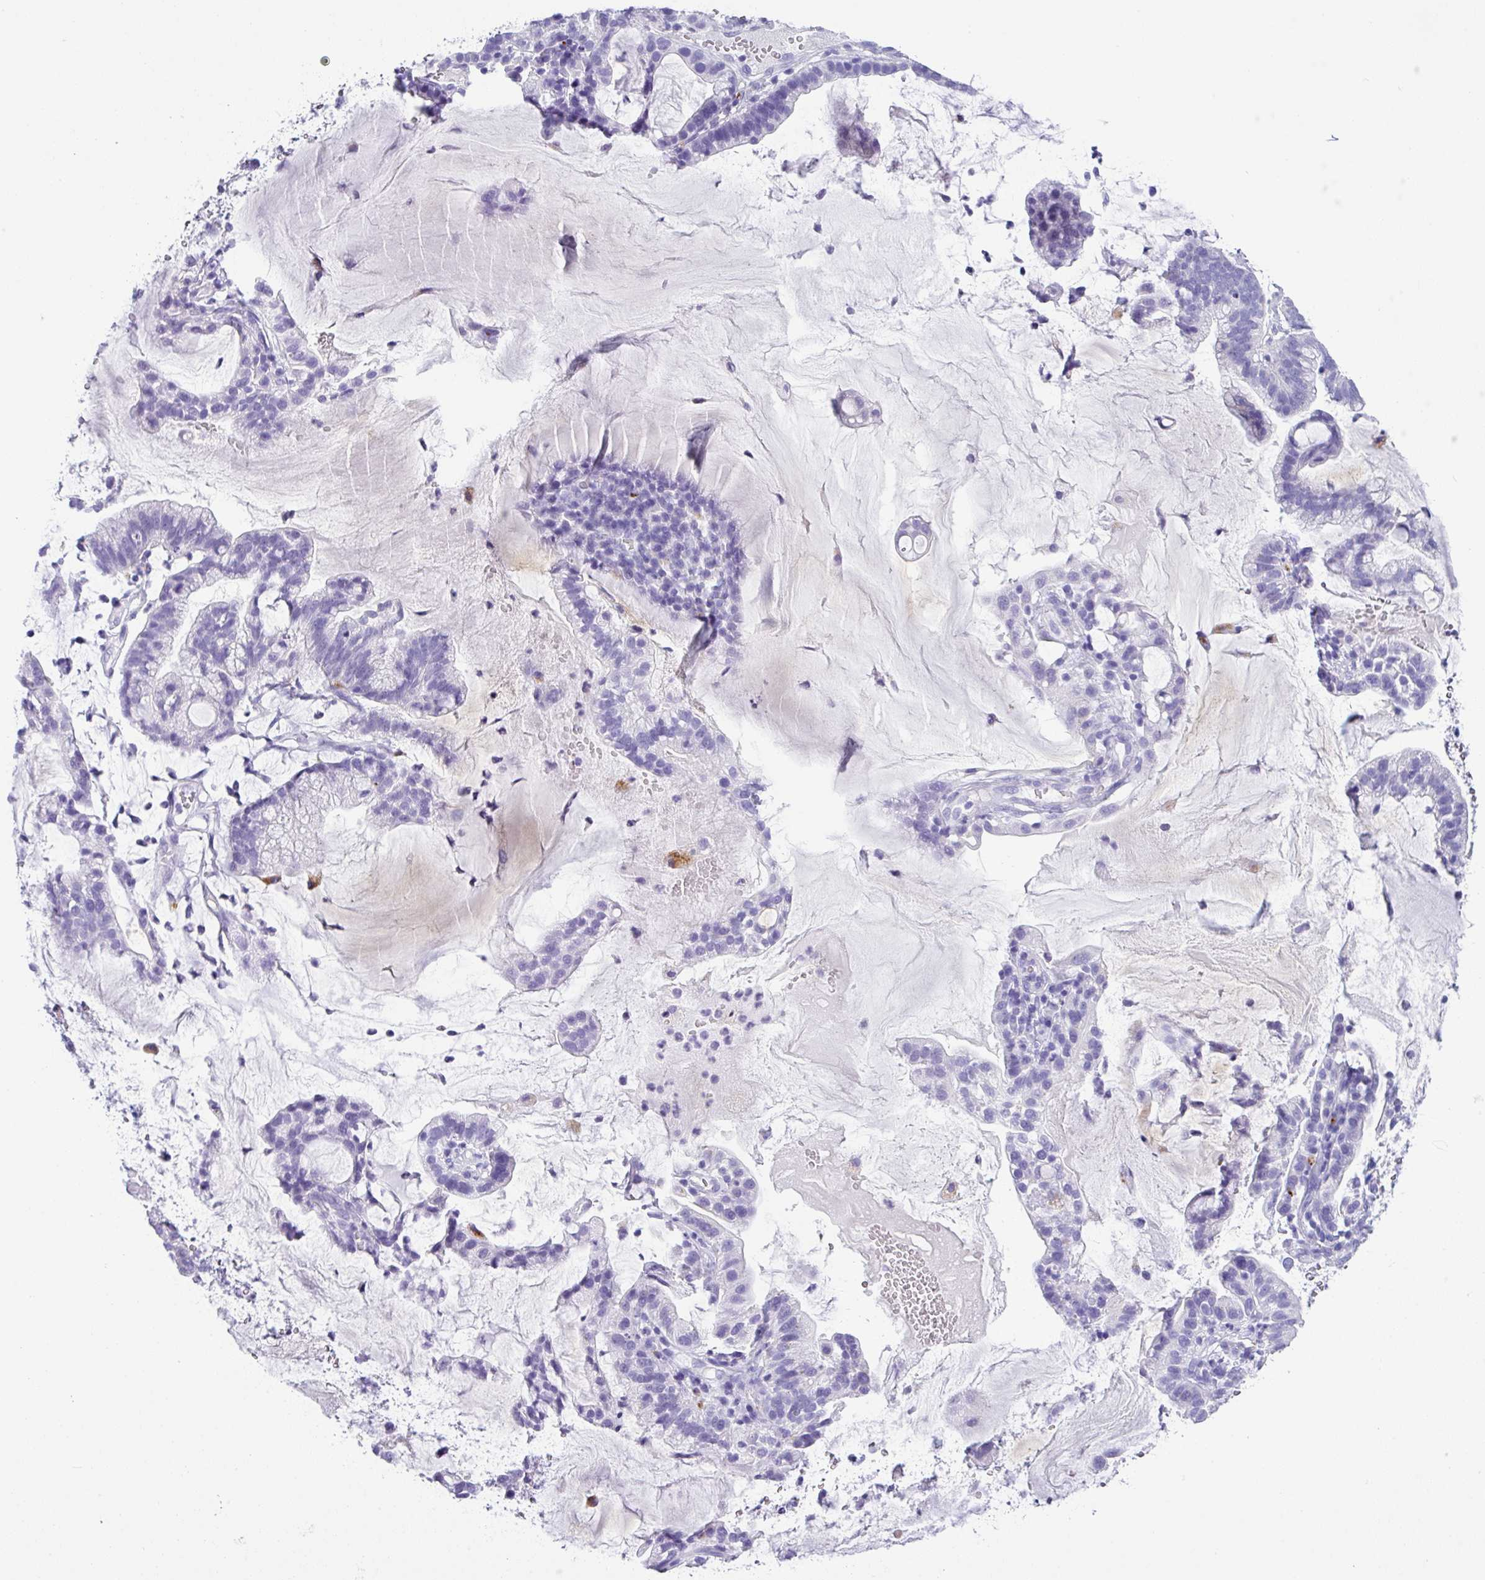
{"staining": {"intensity": "negative", "quantity": "none", "location": "none"}, "tissue": "cervical cancer", "cell_type": "Tumor cells", "image_type": "cancer", "snomed": [{"axis": "morphology", "description": "Adenocarcinoma, NOS"}, {"axis": "topography", "description": "Cervix"}], "caption": "DAB (3,3'-diaminobenzidine) immunohistochemical staining of human cervical cancer (adenocarcinoma) displays no significant expression in tumor cells.", "gene": "ZG16", "patient": {"sex": "female", "age": 41}}